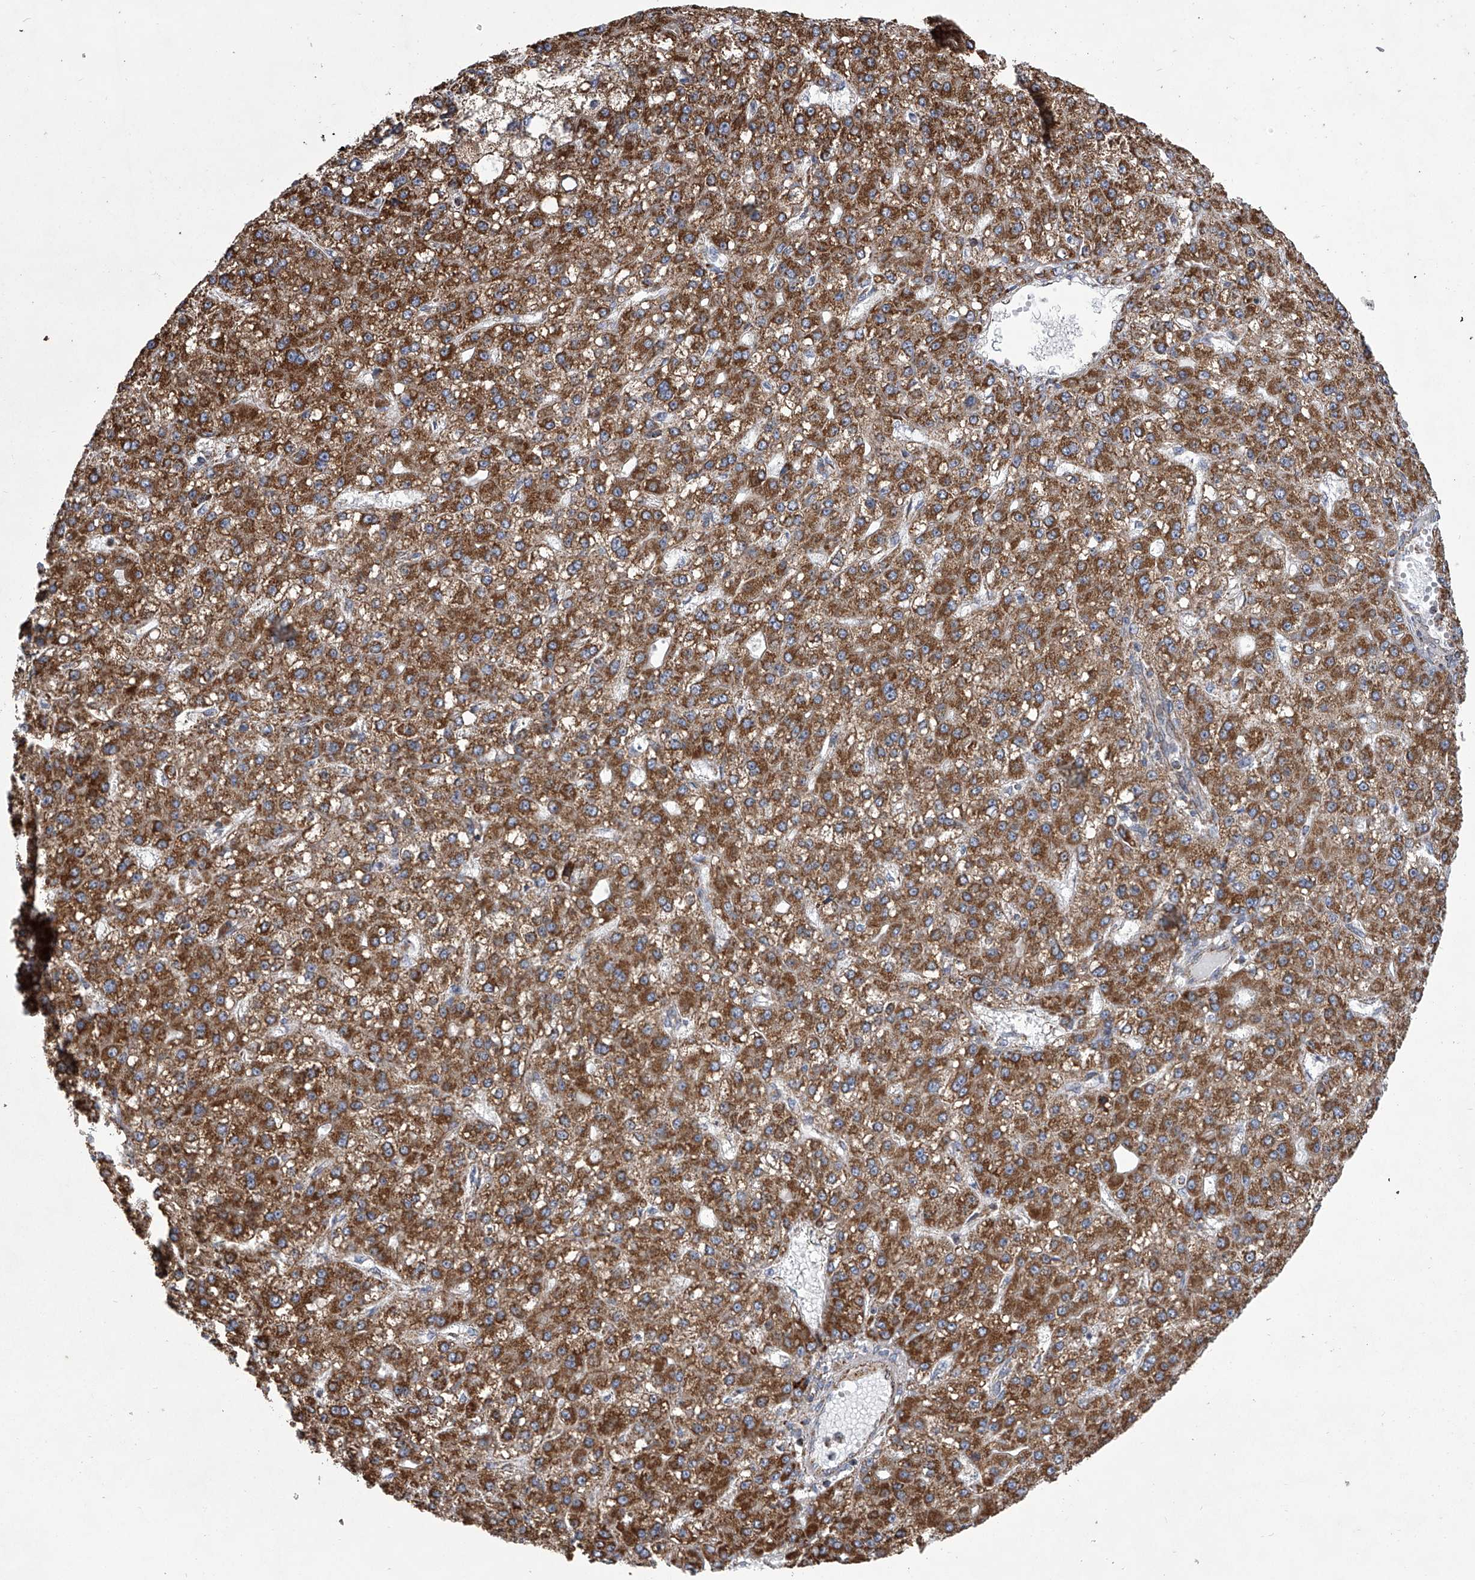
{"staining": {"intensity": "moderate", "quantity": ">75%", "location": "cytoplasmic/membranous"}, "tissue": "liver cancer", "cell_type": "Tumor cells", "image_type": "cancer", "snomed": [{"axis": "morphology", "description": "Carcinoma, Hepatocellular, NOS"}, {"axis": "topography", "description": "Liver"}], "caption": "Immunohistochemistry (IHC) micrograph of human hepatocellular carcinoma (liver) stained for a protein (brown), which exhibits medium levels of moderate cytoplasmic/membranous expression in approximately >75% of tumor cells.", "gene": "ZC3H15", "patient": {"sex": "male", "age": 67}}